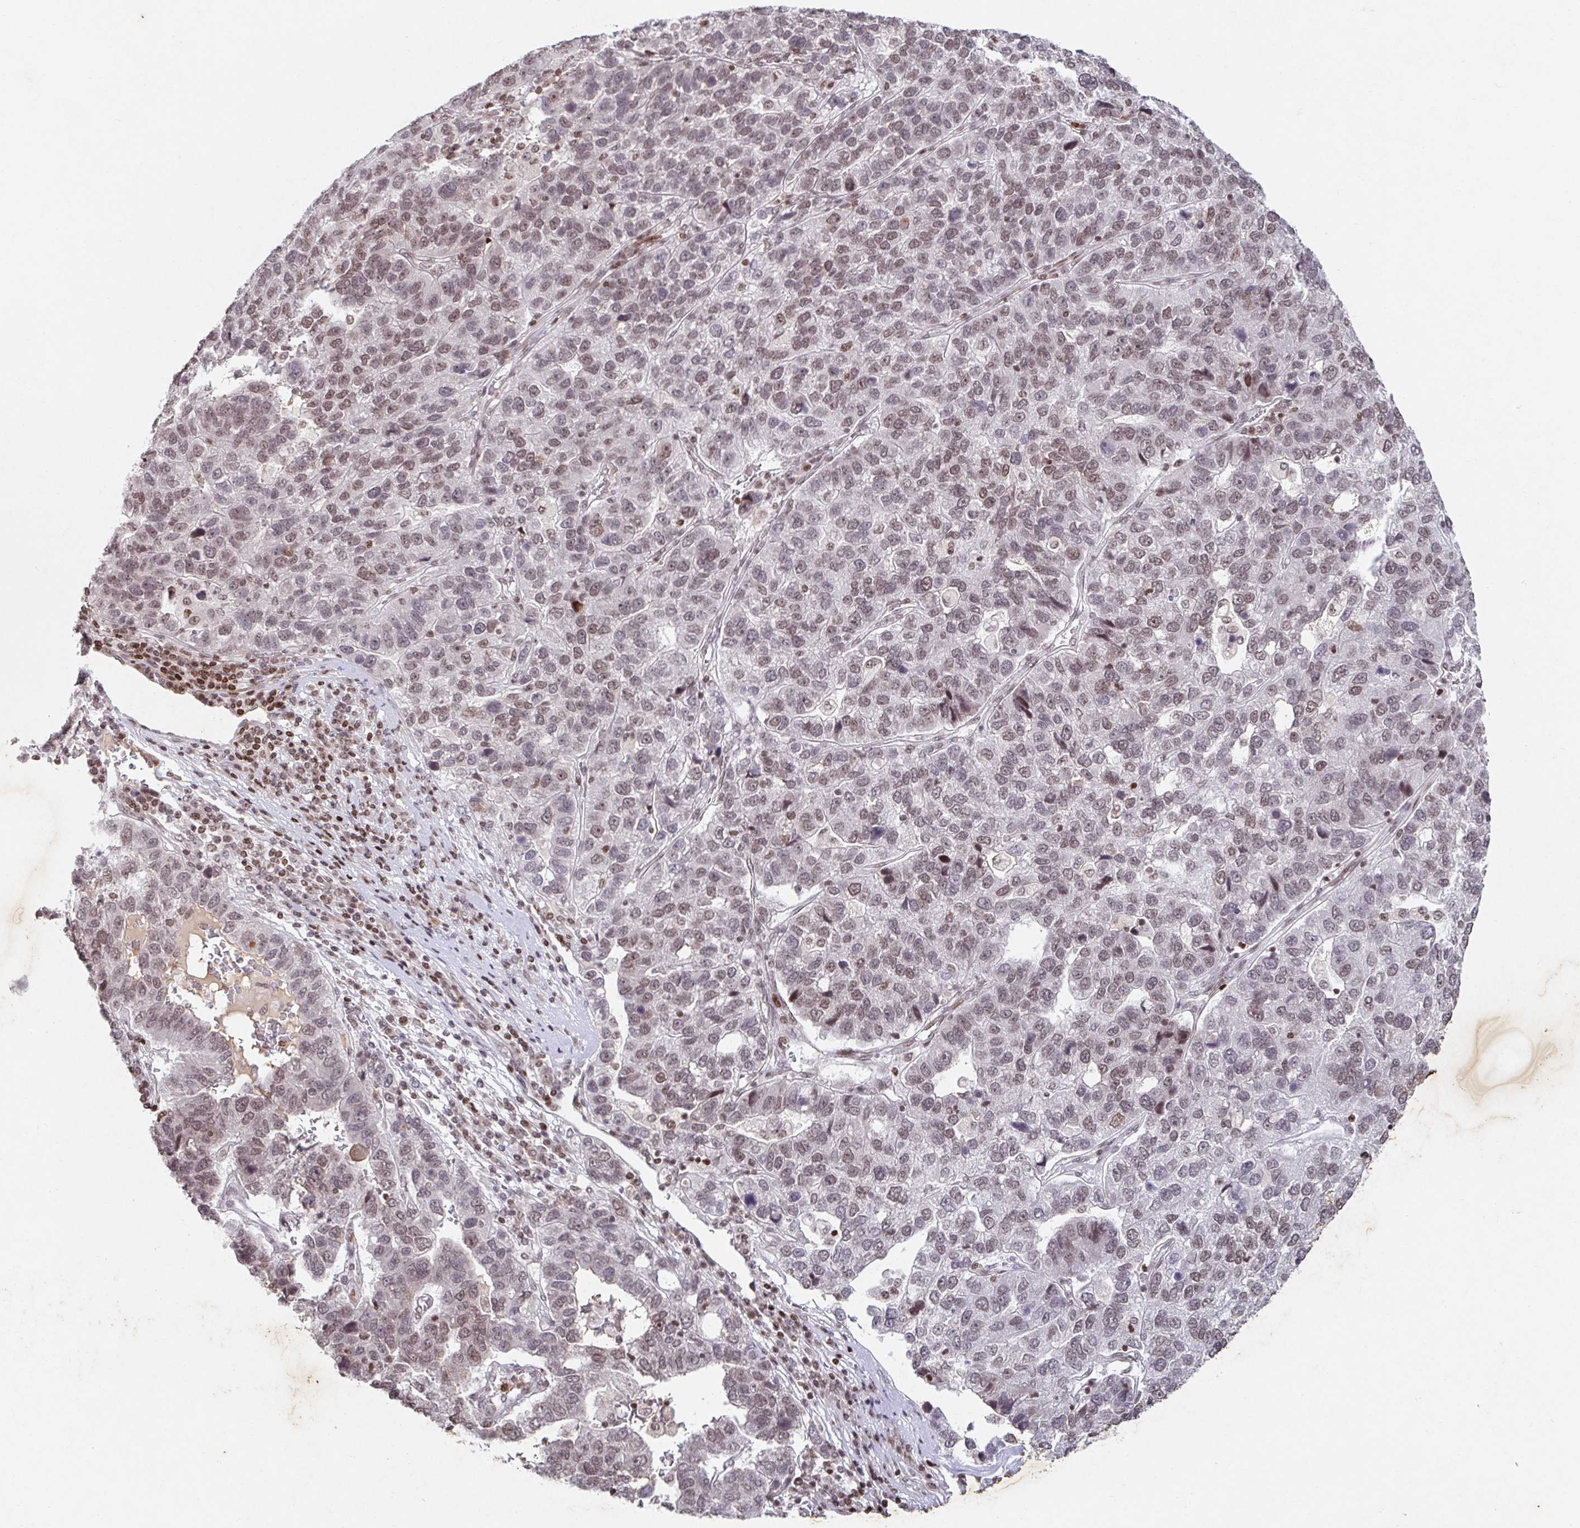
{"staining": {"intensity": "weak", "quantity": ">75%", "location": "nuclear"}, "tissue": "pancreatic cancer", "cell_type": "Tumor cells", "image_type": "cancer", "snomed": [{"axis": "morphology", "description": "Adenocarcinoma, NOS"}, {"axis": "topography", "description": "Pancreas"}], "caption": "Immunohistochemistry (IHC) photomicrograph of neoplastic tissue: pancreatic cancer stained using immunohistochemistry exhibits low levels of weak protein expression localized specifically in the nuclear of tumor cells, appearing as a nuclear brown color.", "gene": "C19orf53", "patient": {"sex": "female", "age": 61}}